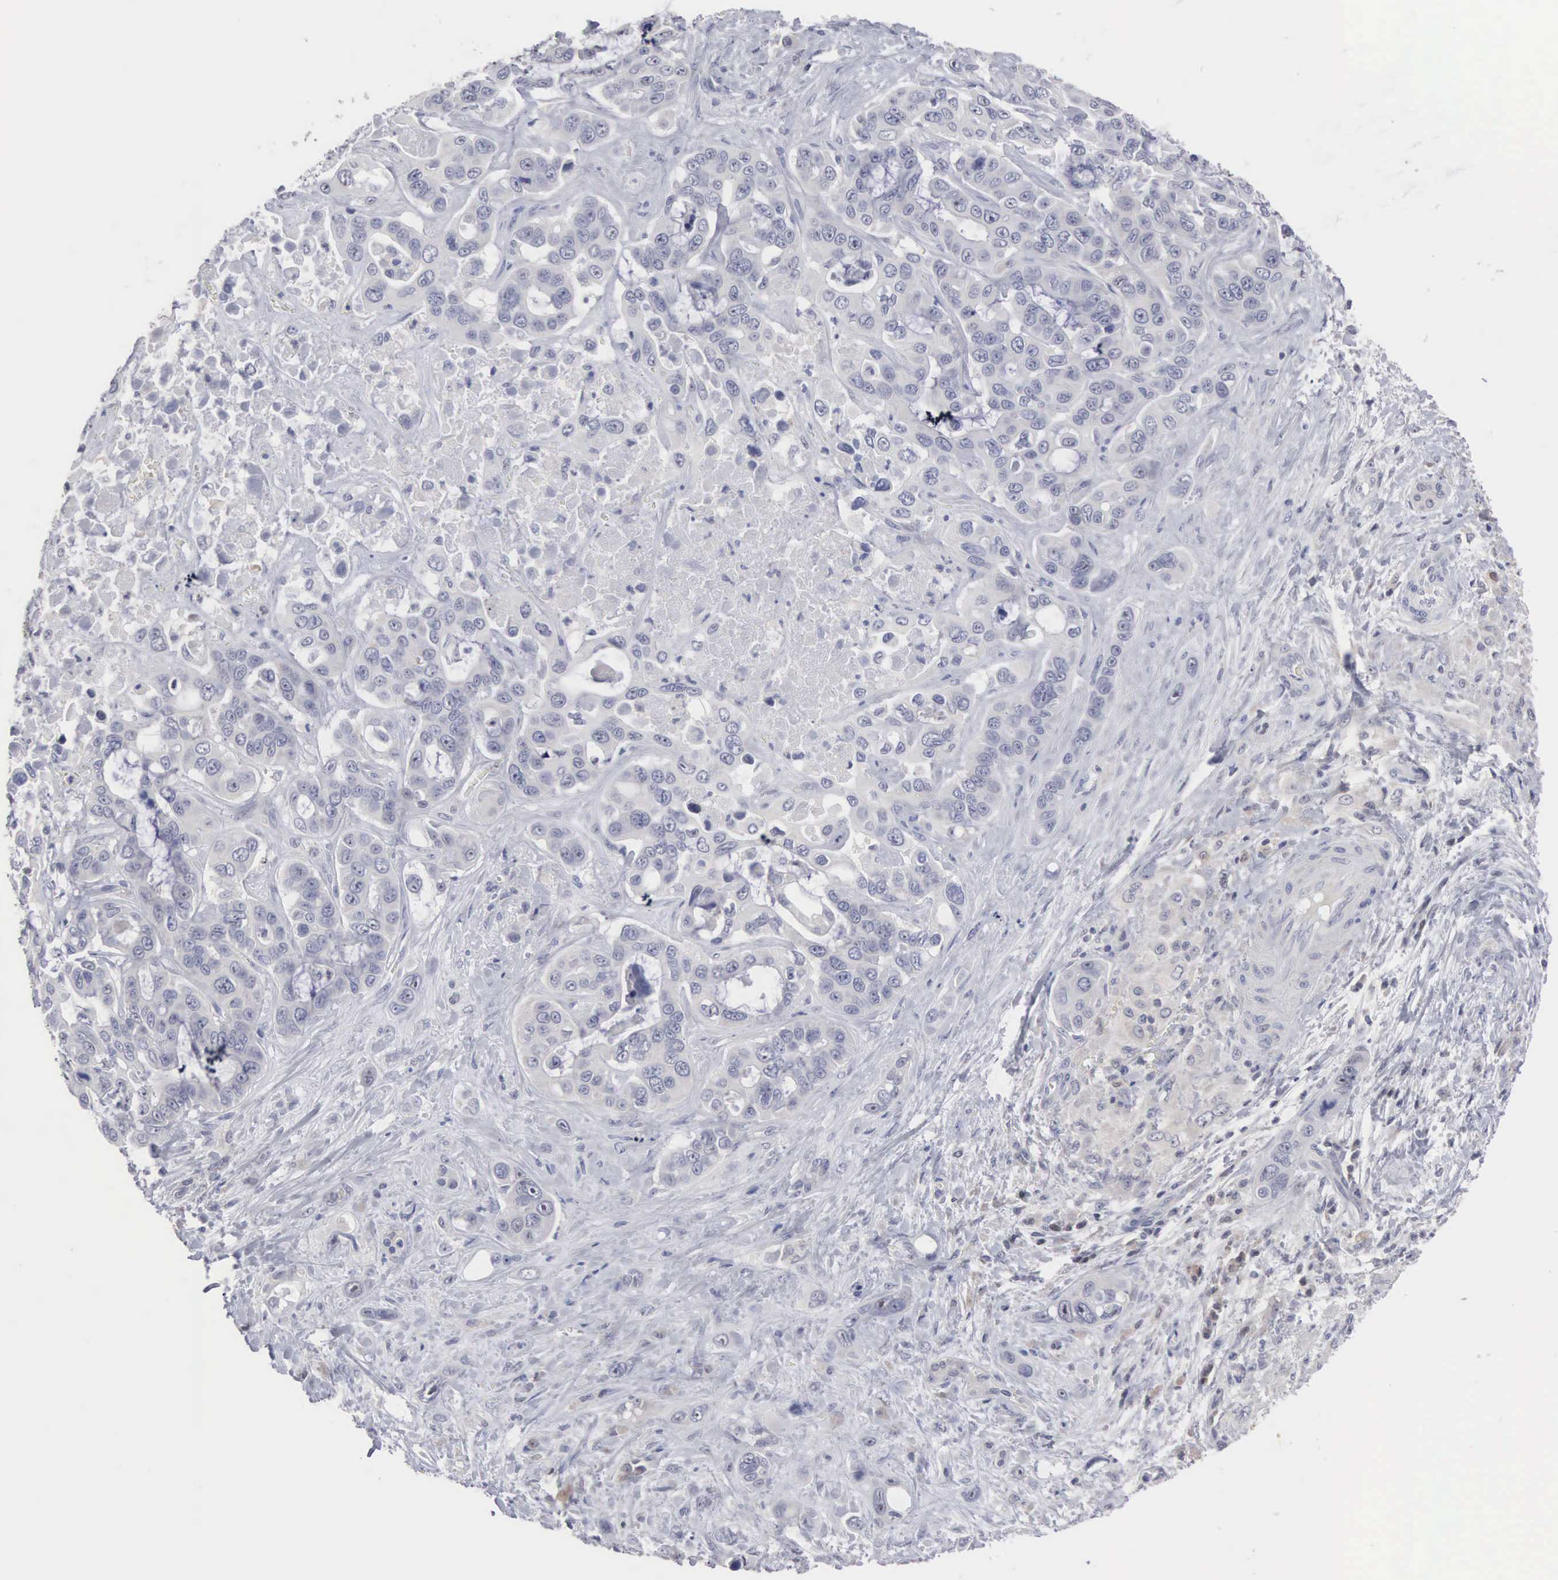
{"staining": {"intensity": "weak", "quantity": "25%-75%", "location": "cytoplasmic/membranous"}, "tissue": "liver cancer", "cell_type": "Tumor cells", "image_type": "cancer", "snomed": [{"axis": "morphology", "description": "Cholangiocarcinoma"}, {"axis": "topography", "description": "Liver"}], "caption": "Approximately 25%-75% of tumor cells in human liver cholangiocarcinoma reveal weak cytoplasmic/membranous protein positivity as visualized by brown immunohistochemical staining.", "gene": "ACOT4", "patient": {"sex": "female", "age": 79}}